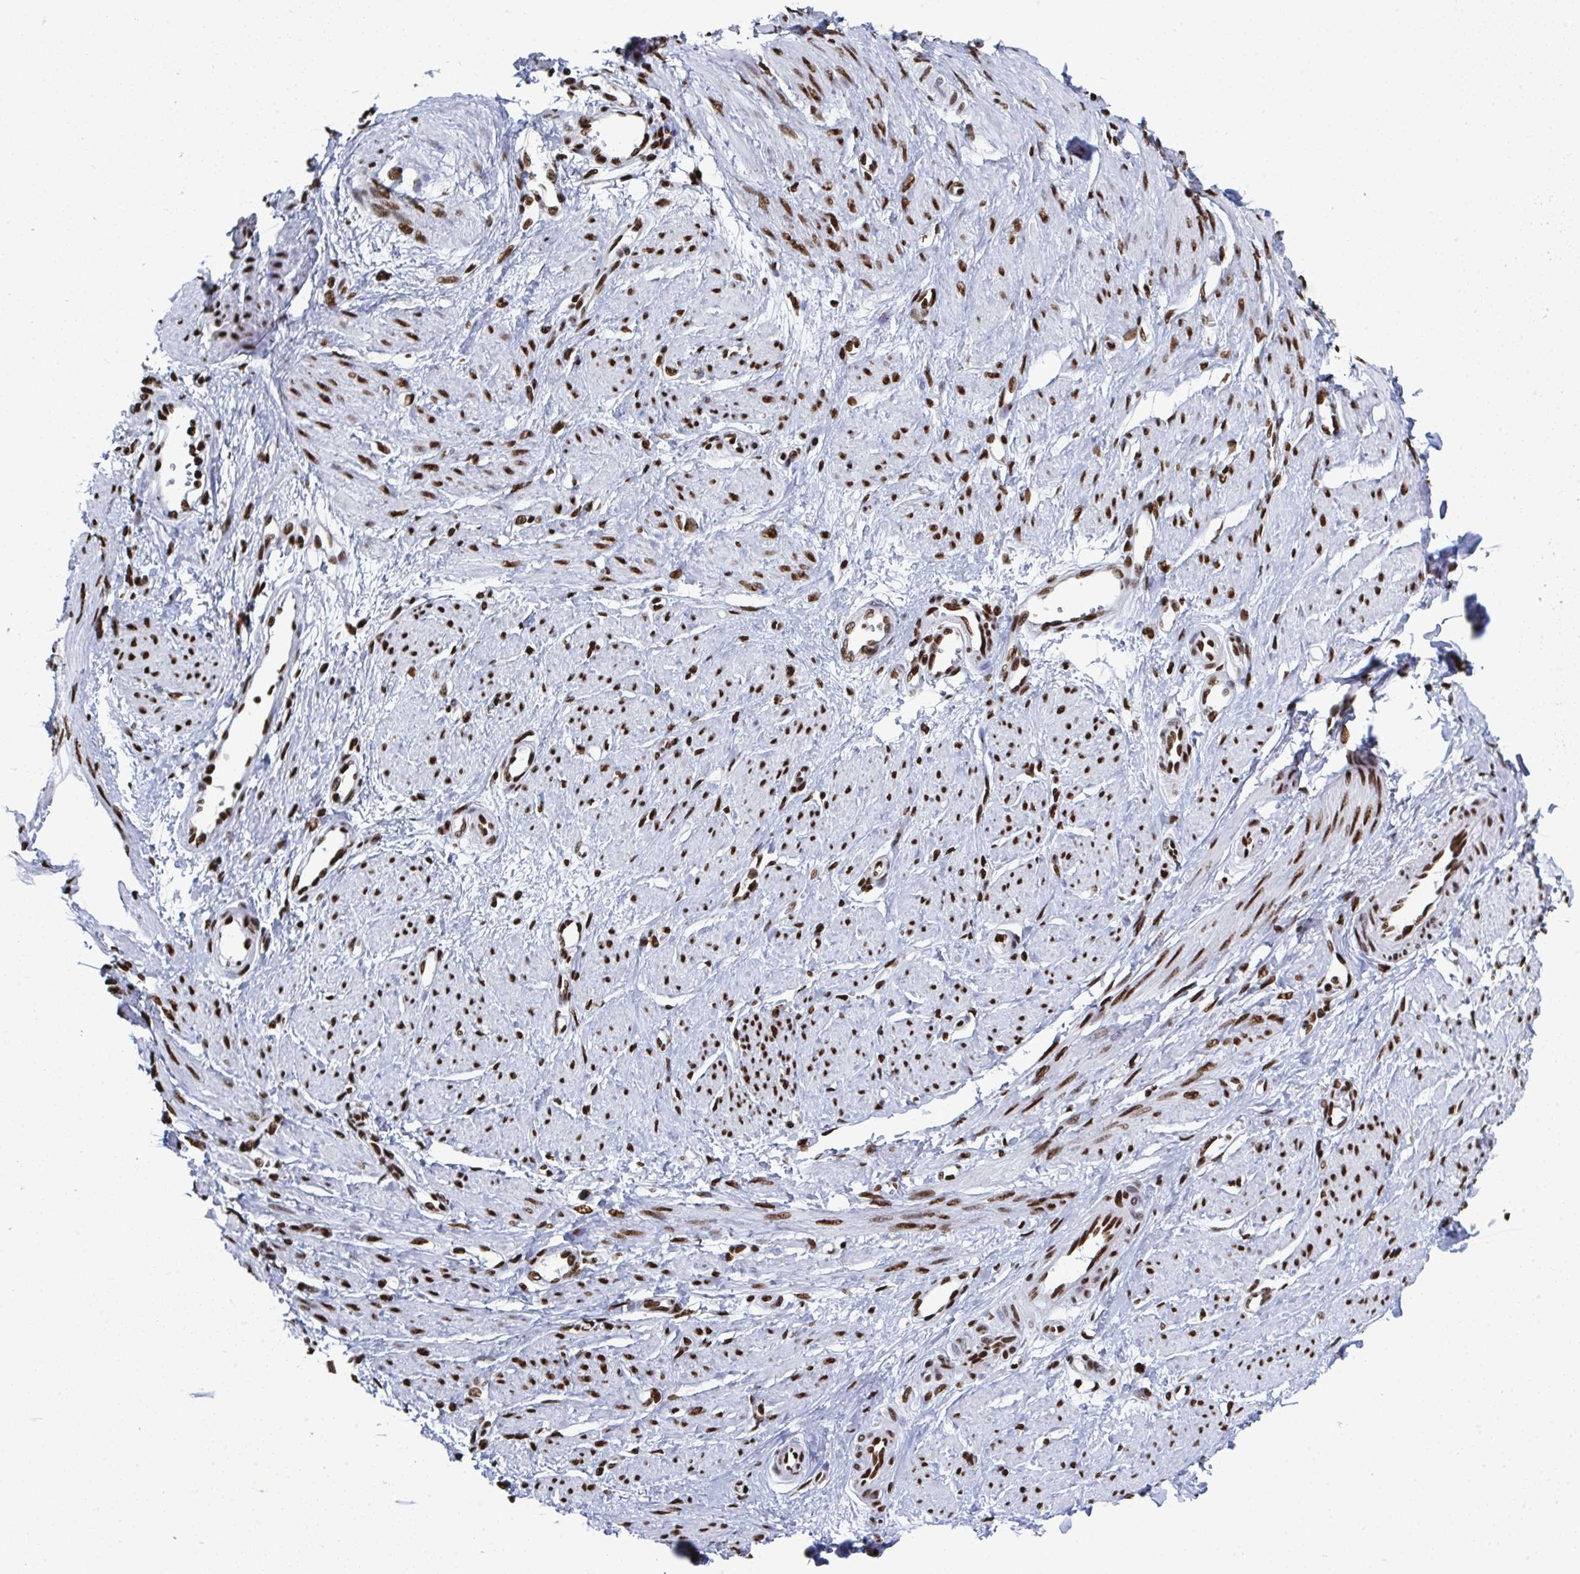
{"staining": {"intensity": "strong", "quantity": ">75%", "location": "nuclear"}, "tissue": "smooth muscle", "cell_type": "Smooth muscle cells", "image_type": "normal", "snomed": [{"axis": "morphology", "description": "Normal tissue, NOS"}, {"axis": "topography", "description": "Smooth muscle"}, {"axis": "topography", "description": "Uterus"}], "caption": "High-power microscopy captured an immunohistochemistry image of normal smooth muscle, revealing strong nuclear positivity in approximately >75% of smooth muscle cells.", "gene": "GAR1", "patient": {"sex": "female", "age": 39}}